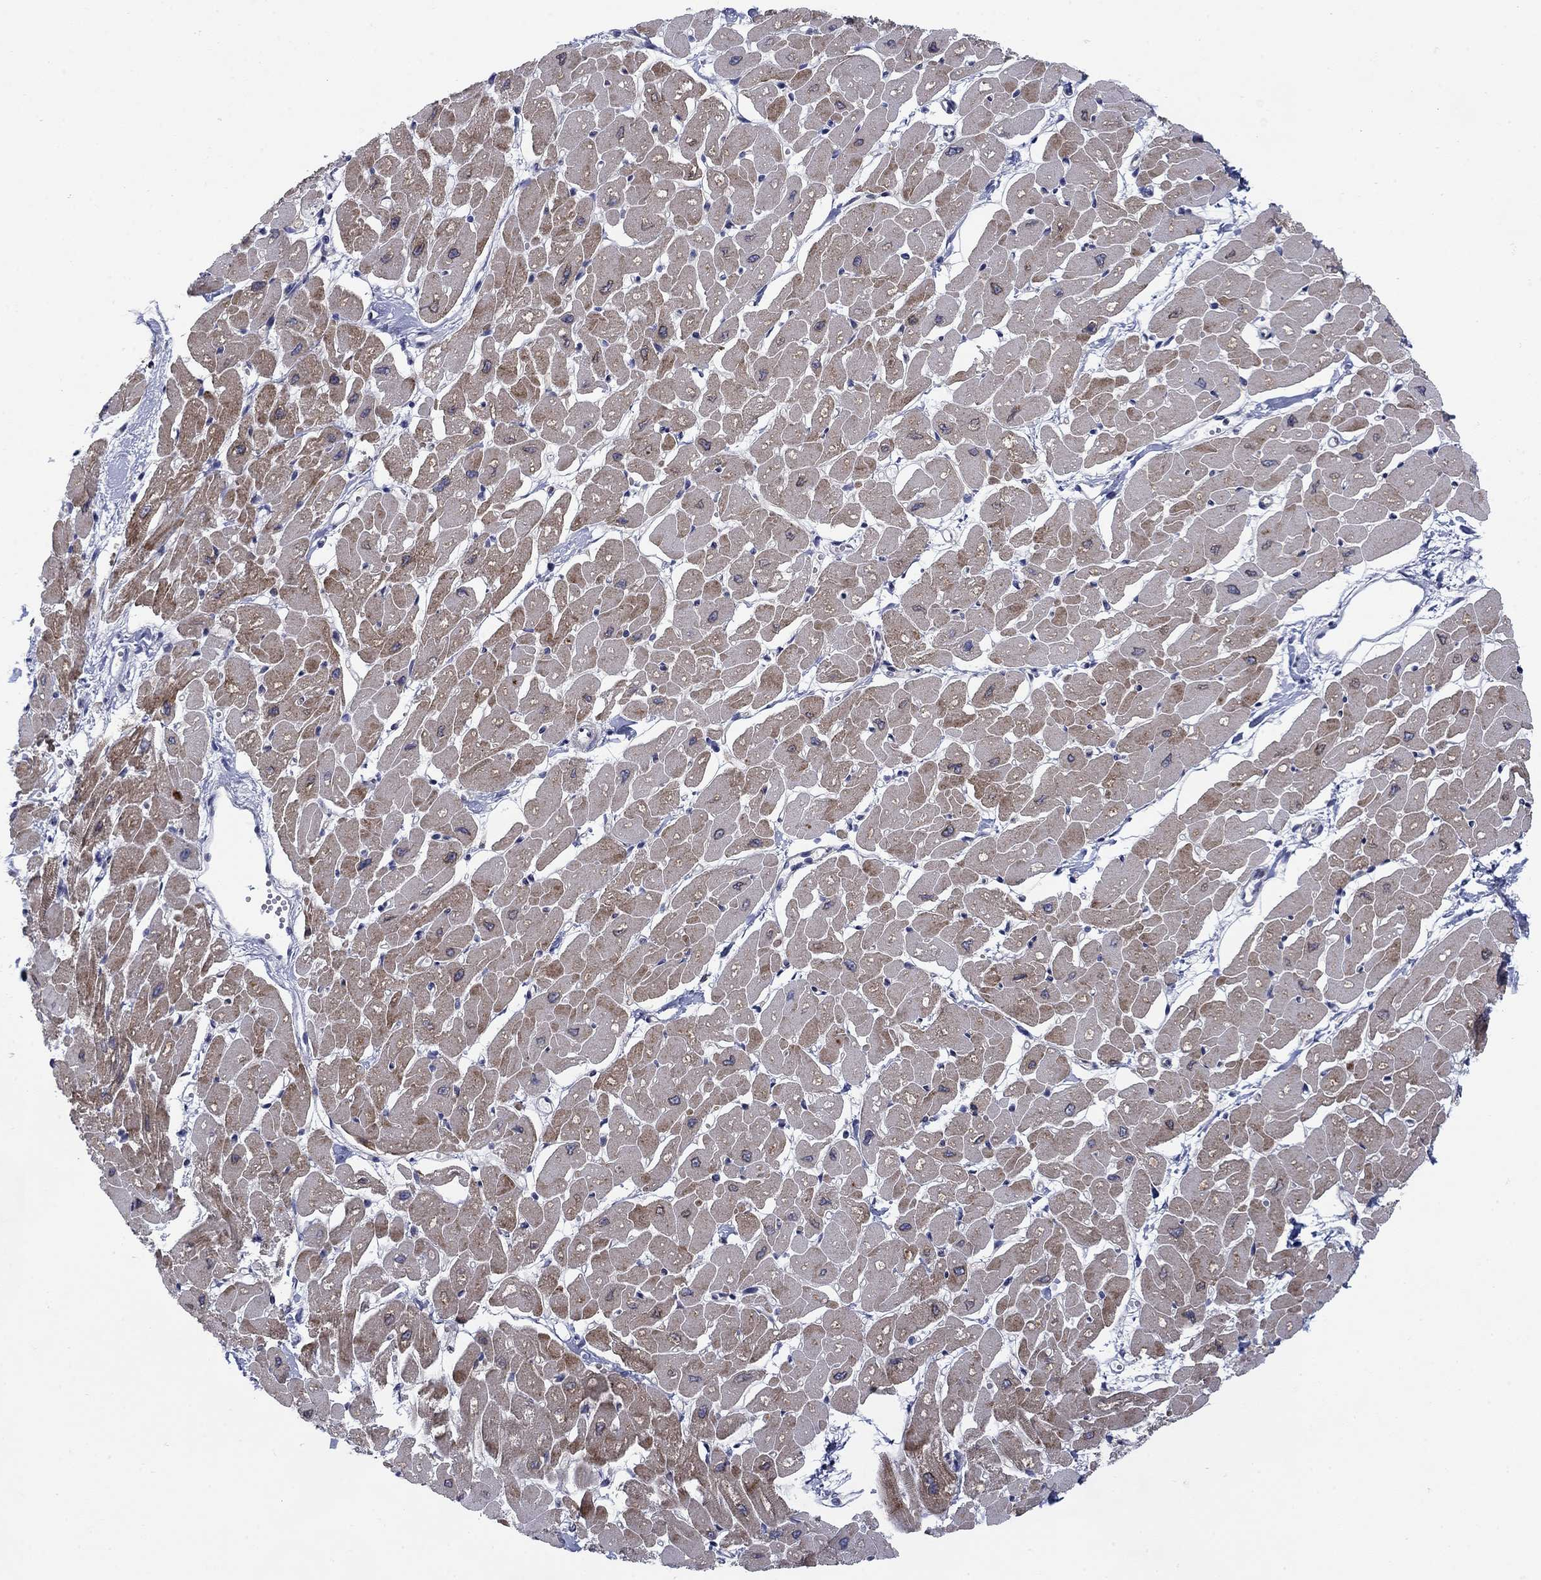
{"staining": {"intensity": "moderate", "quantity": "25%-75%", "location": "cytoplasmic/membranous"}, "tissue": "heart muscle", "cell_type": "Cardiomyocytes", "image_type": "normal", "snomed": [{"axis": "morphology", "description": "Normal tissue, NOS"}, {"axis": "topography", "description": "Heart"}], "caption": "DAB immunohistochemical staining of normal heart muscle shows moderate cytoplasmic/membranous protein positivity in approximately 25%-75% of cardiomyocytes.", "gene": "FXR1", "patient": {"sex": "male", "age": 57}}